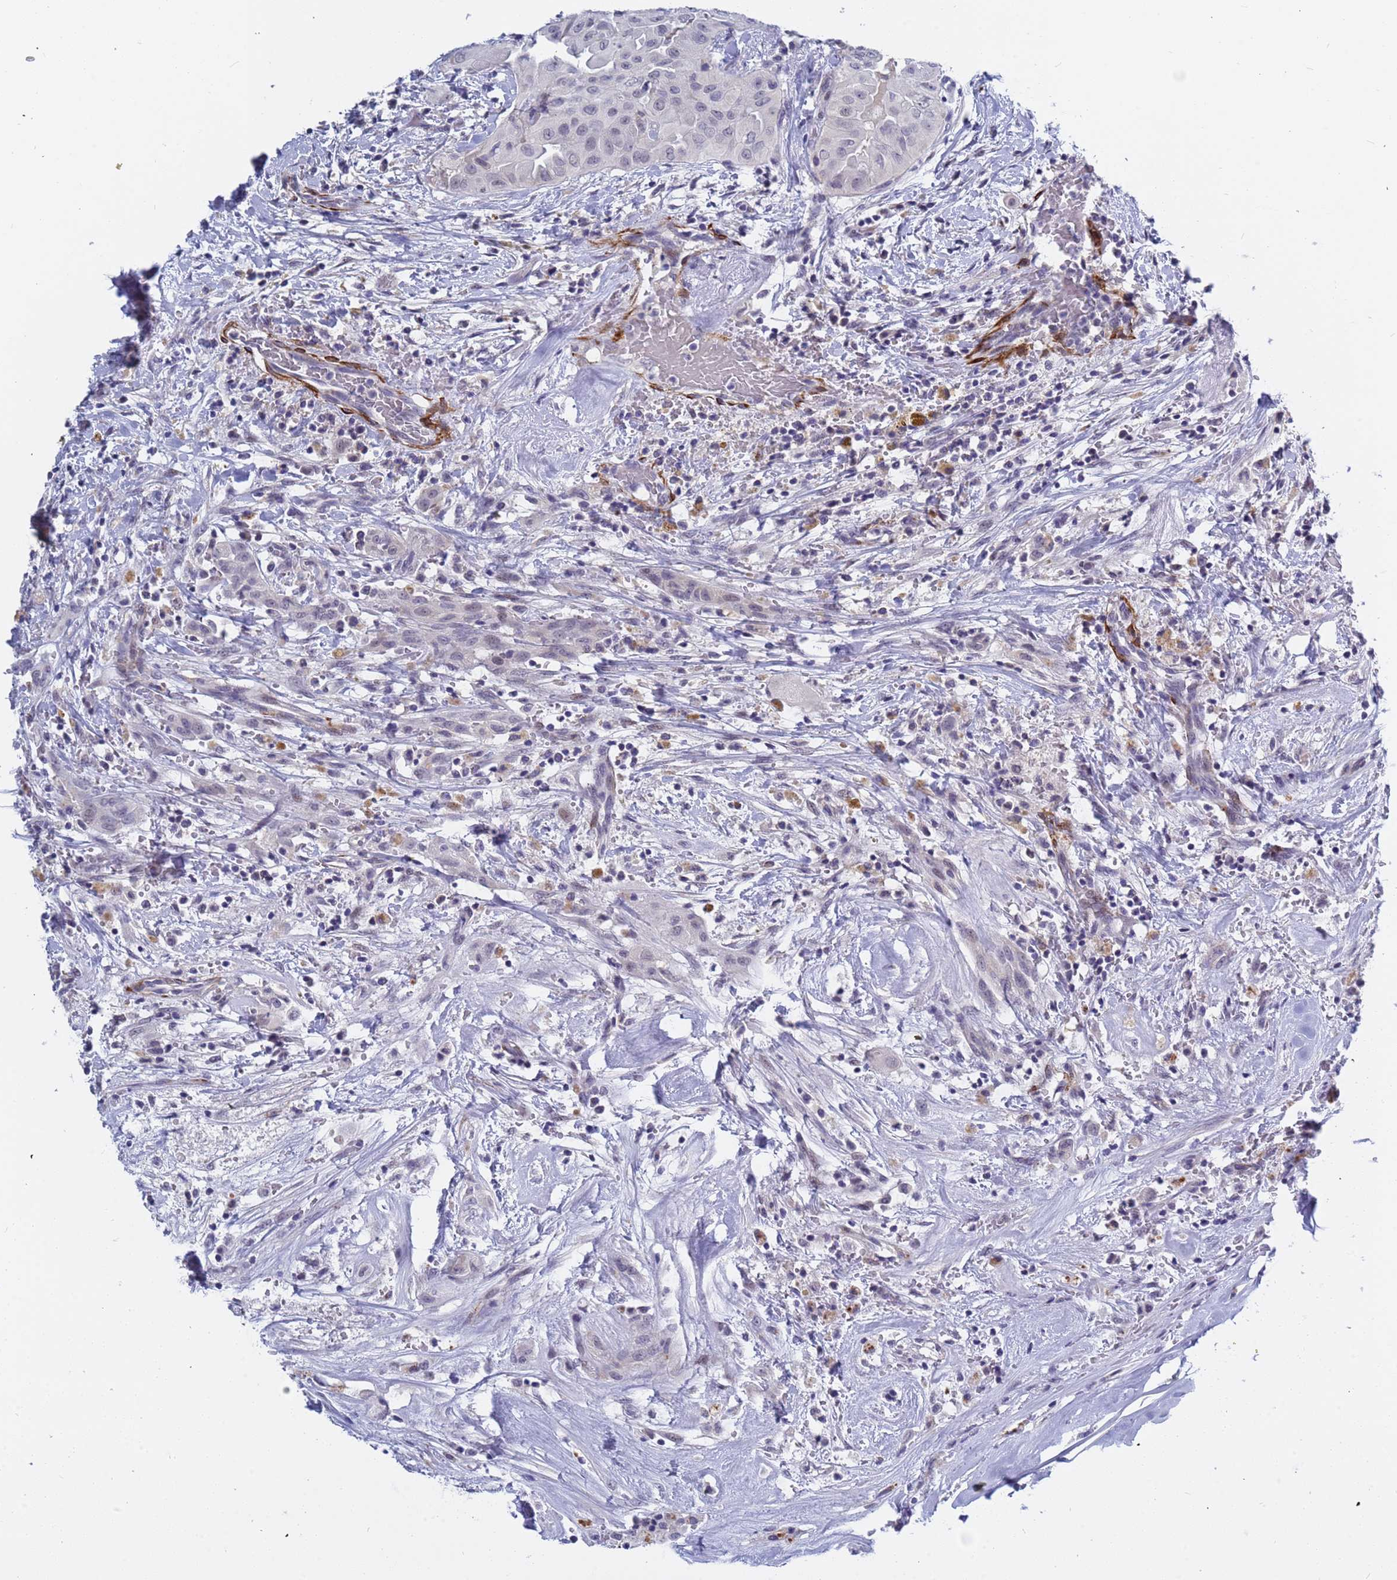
{"staining": {"intensity": "weak", "quantity": "<25%", "location": "nuclear"}, "tissue": "thyroid cancer", "cell_type": "Tumor cells", "image_type": "cancer", "snomed": [{"axis": "morphology", "description": "Papillary adenocarcinoma, NOS"}, {"axis": "topography", "description": "Thyroid gland"}], "caption": "DAB (3,3'-diaminobenzidine) immunohistochemical staining of papillary adenocarcinoma (thyroid) displays no significant expression in tumor cells. Nuclei are stained in blue.", "gene": "CXorf65", "patient": {"sex": "female", "age": 59}}